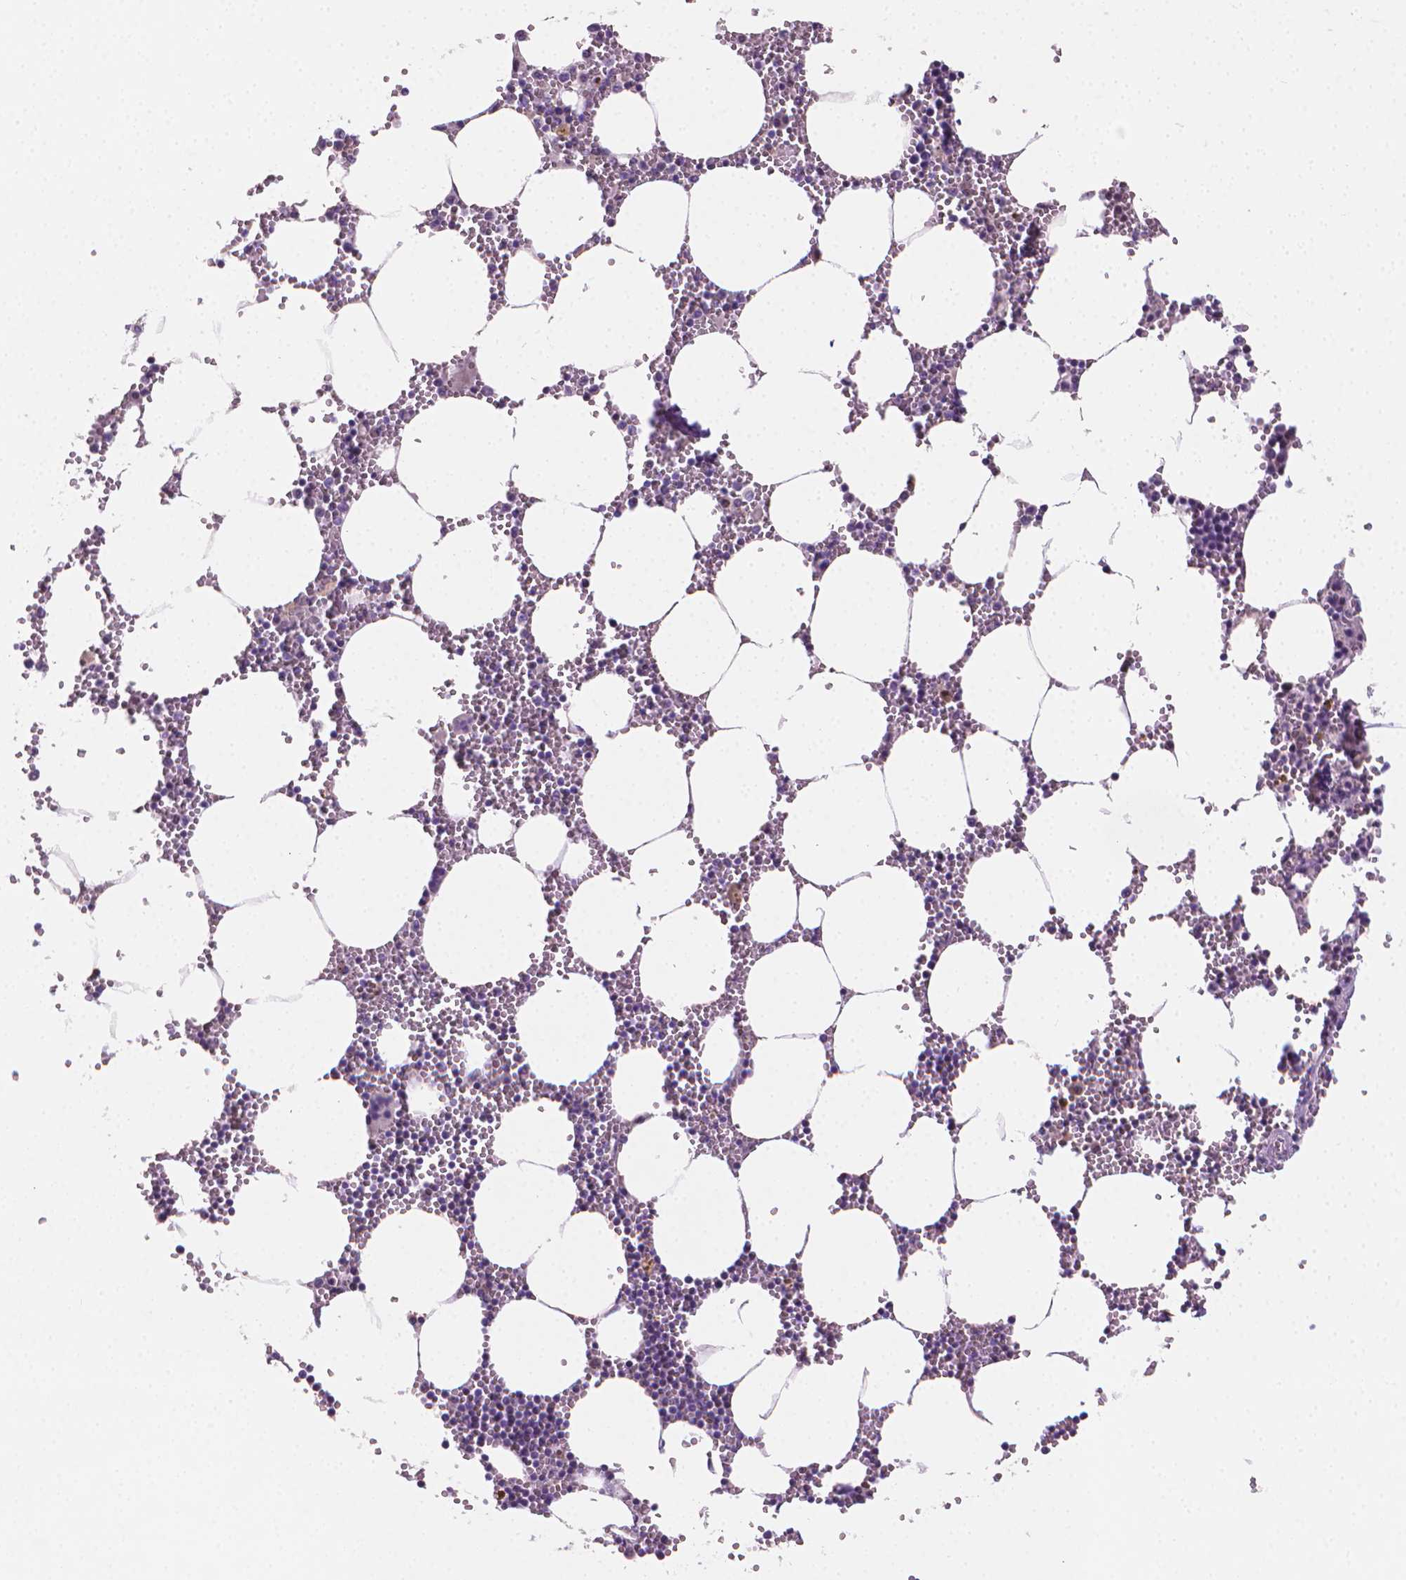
{"staining": {"intensity": "negative", "quantity": "none", "location": "none"}, "tissue": "bone marrow", "cell_type": "Hematopoietic cells", "image_type": "normal", "snomed": [{"axis": "morphology", "description": "Normal tissue, NOS"}, {"axis": "topography", "description": "Bone marrow"}], "caption": "Immunohistochemistry (IHC) of normal human bone marrow reveals no positivity in hematopoietic cells.", "gene": "CLXN", "patient": {"sex": "male", "age": 54}}